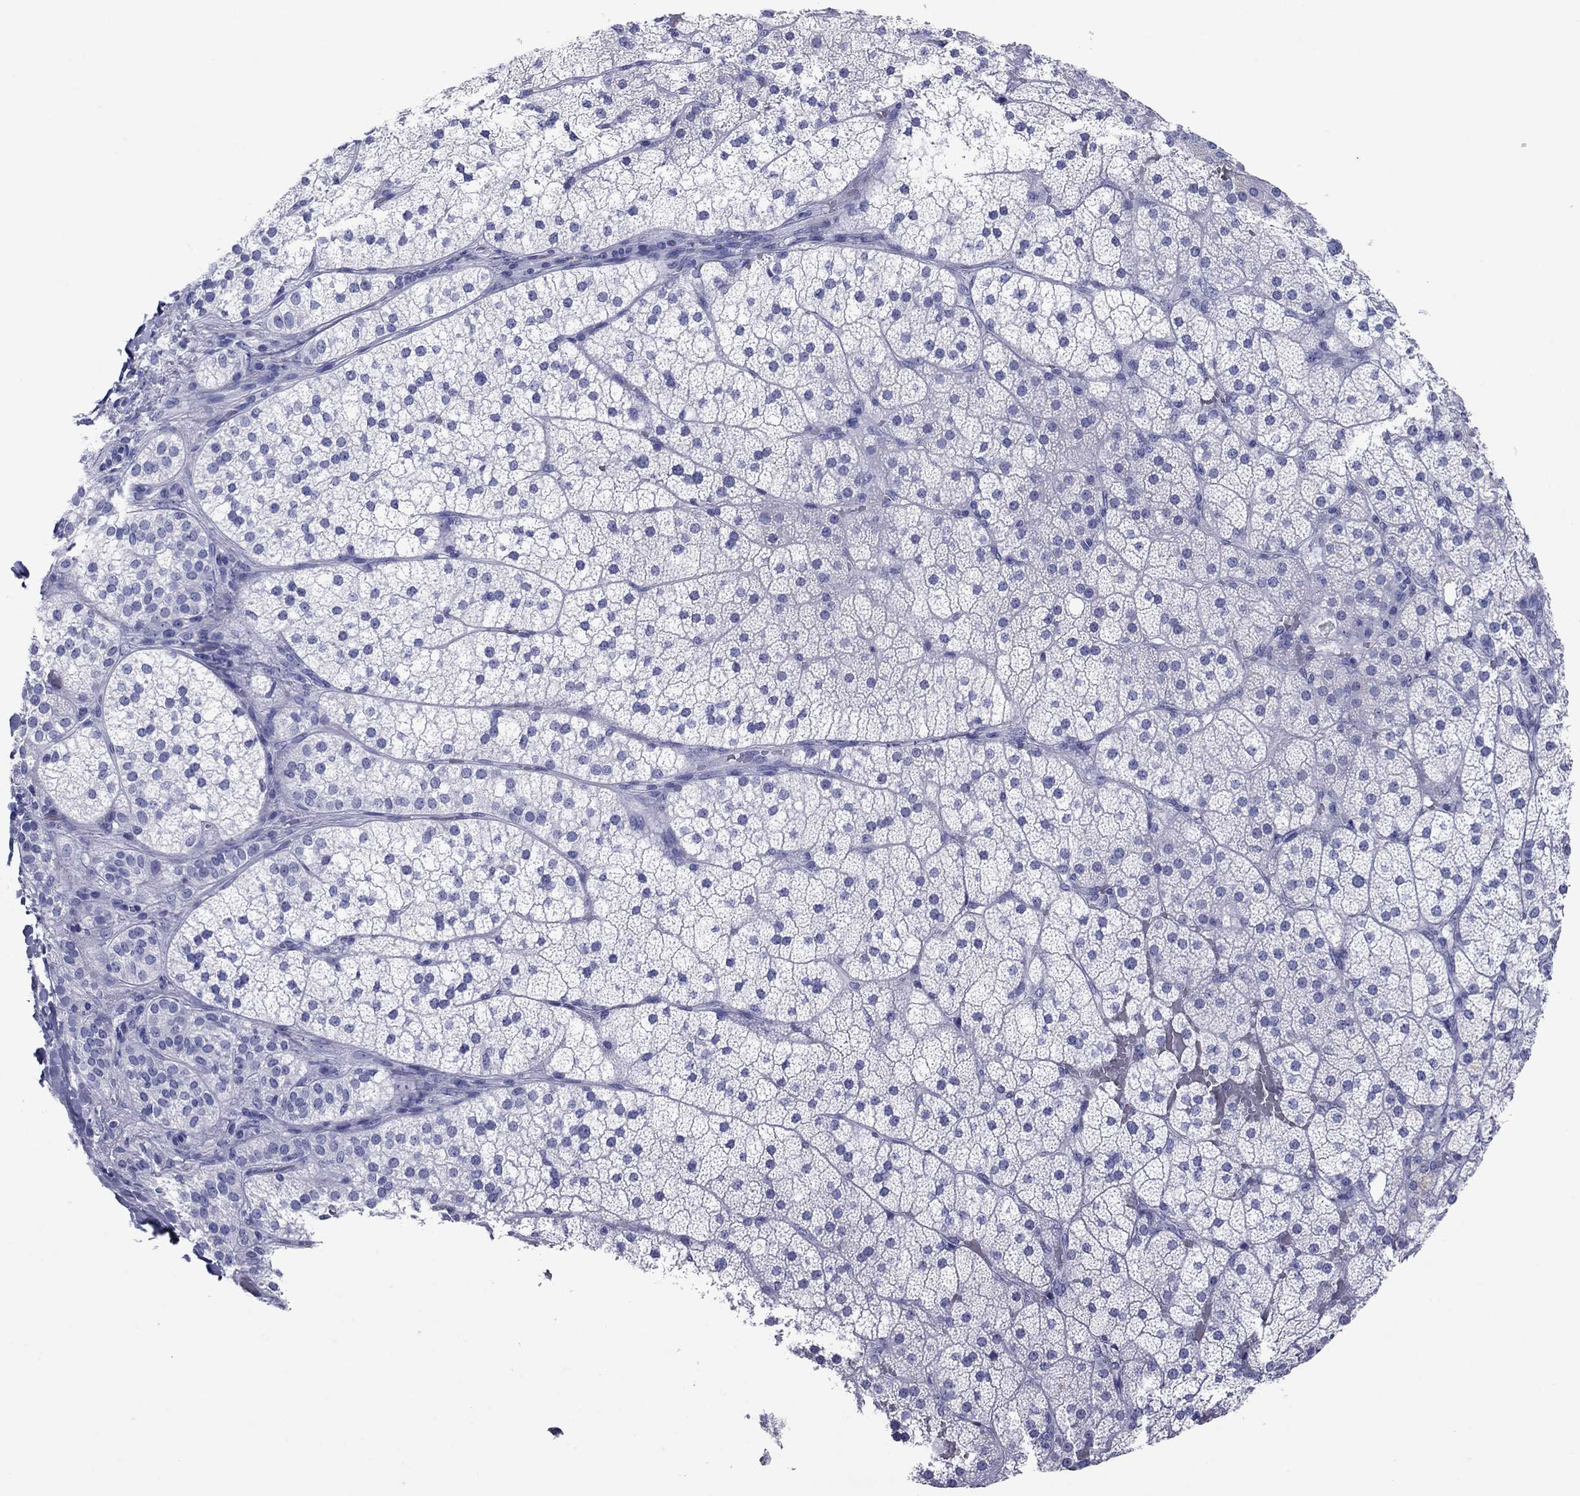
{"staining": {"intensity": "negative", "quantity": "none", "location": "none"}, "tissue": "adrenal gland", "cell_type": "Glandular cells", "image_type": "normal", "snomed": [{"axis": "morphology", "description": "Normal tissue, NOS"}, {"axis": "topography", "description": "Adrenal gland"}], "caption": "High power microscopy micrograph of an IHC micrograph of benign adrenal gland, revealing no significant positivity in glandular cells. (Stains: DAB (3,3'-diaminobenzidine) immunohistochemistry (IHC) with hematoxylin counter stain, Microscopy: brightfield microscopy at high magnification).", "gene": "ATP4A", "patient": {"sex": "male", "age": 53}}